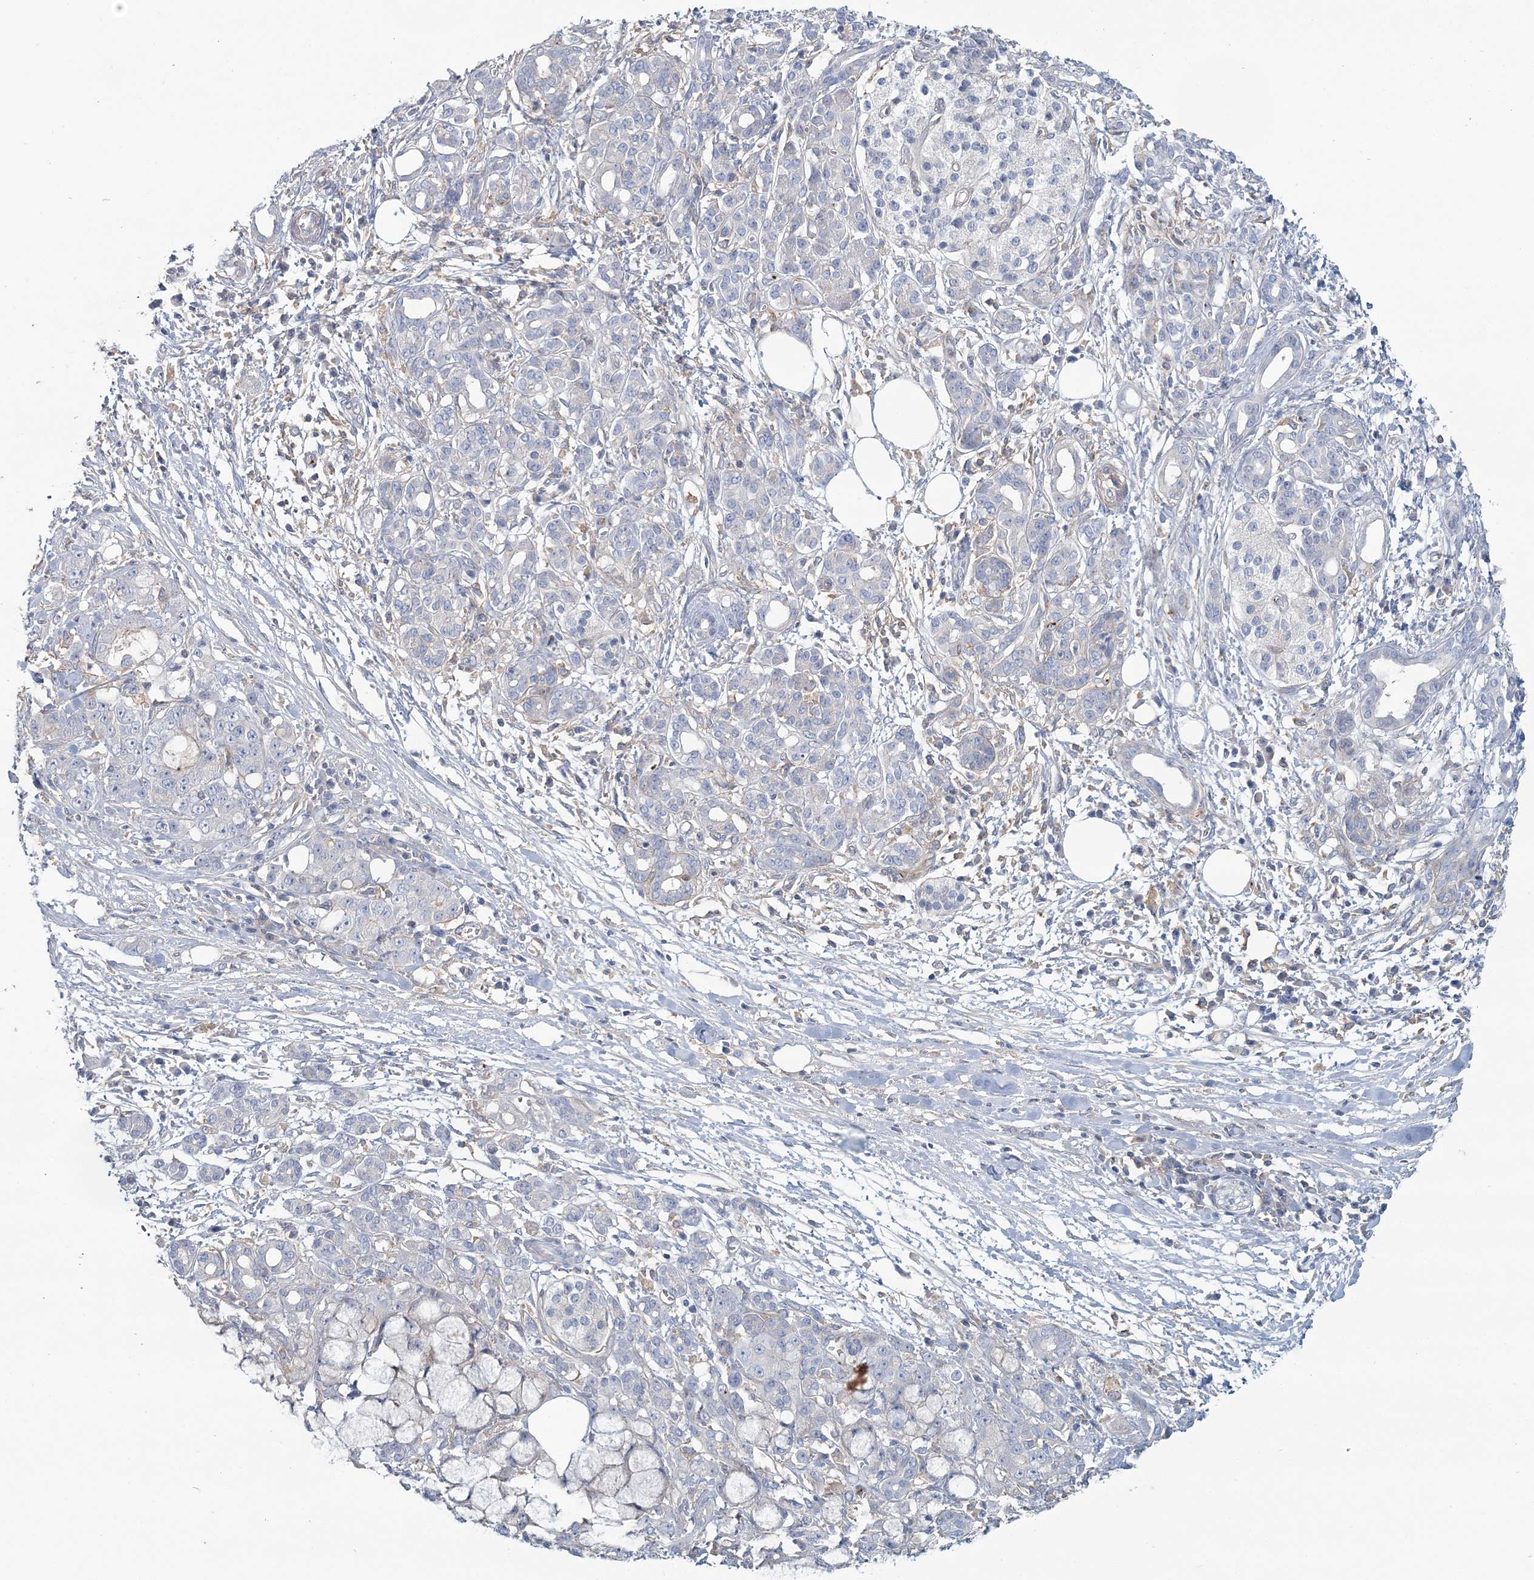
{"staining": {"intensity": "negative", "quantity": "none", "location": "none"}, "tissue": "pancreatic cancer", "cell_type": "Tumor cells", "image_type": "cancer", "snomed": [{"axis": "morphology", "description": "Adenocarcinoma, NOS"}, {"axis": "topography", "description": "Pancreas"}], "caption": "The immunohistochemistry (IHC) micrograph has no significant positivity in tumor cells of pancreatic cancer tissue. Brightfield microscopy of immunohistochemistry (IHC) stained with DAB (3,3'-diaminobenzidine) (brown) and hematoxylin (blue), captured at high magnification.", "gene": "CUEDC2", "patient": {"sex": "female", "age": 73}}